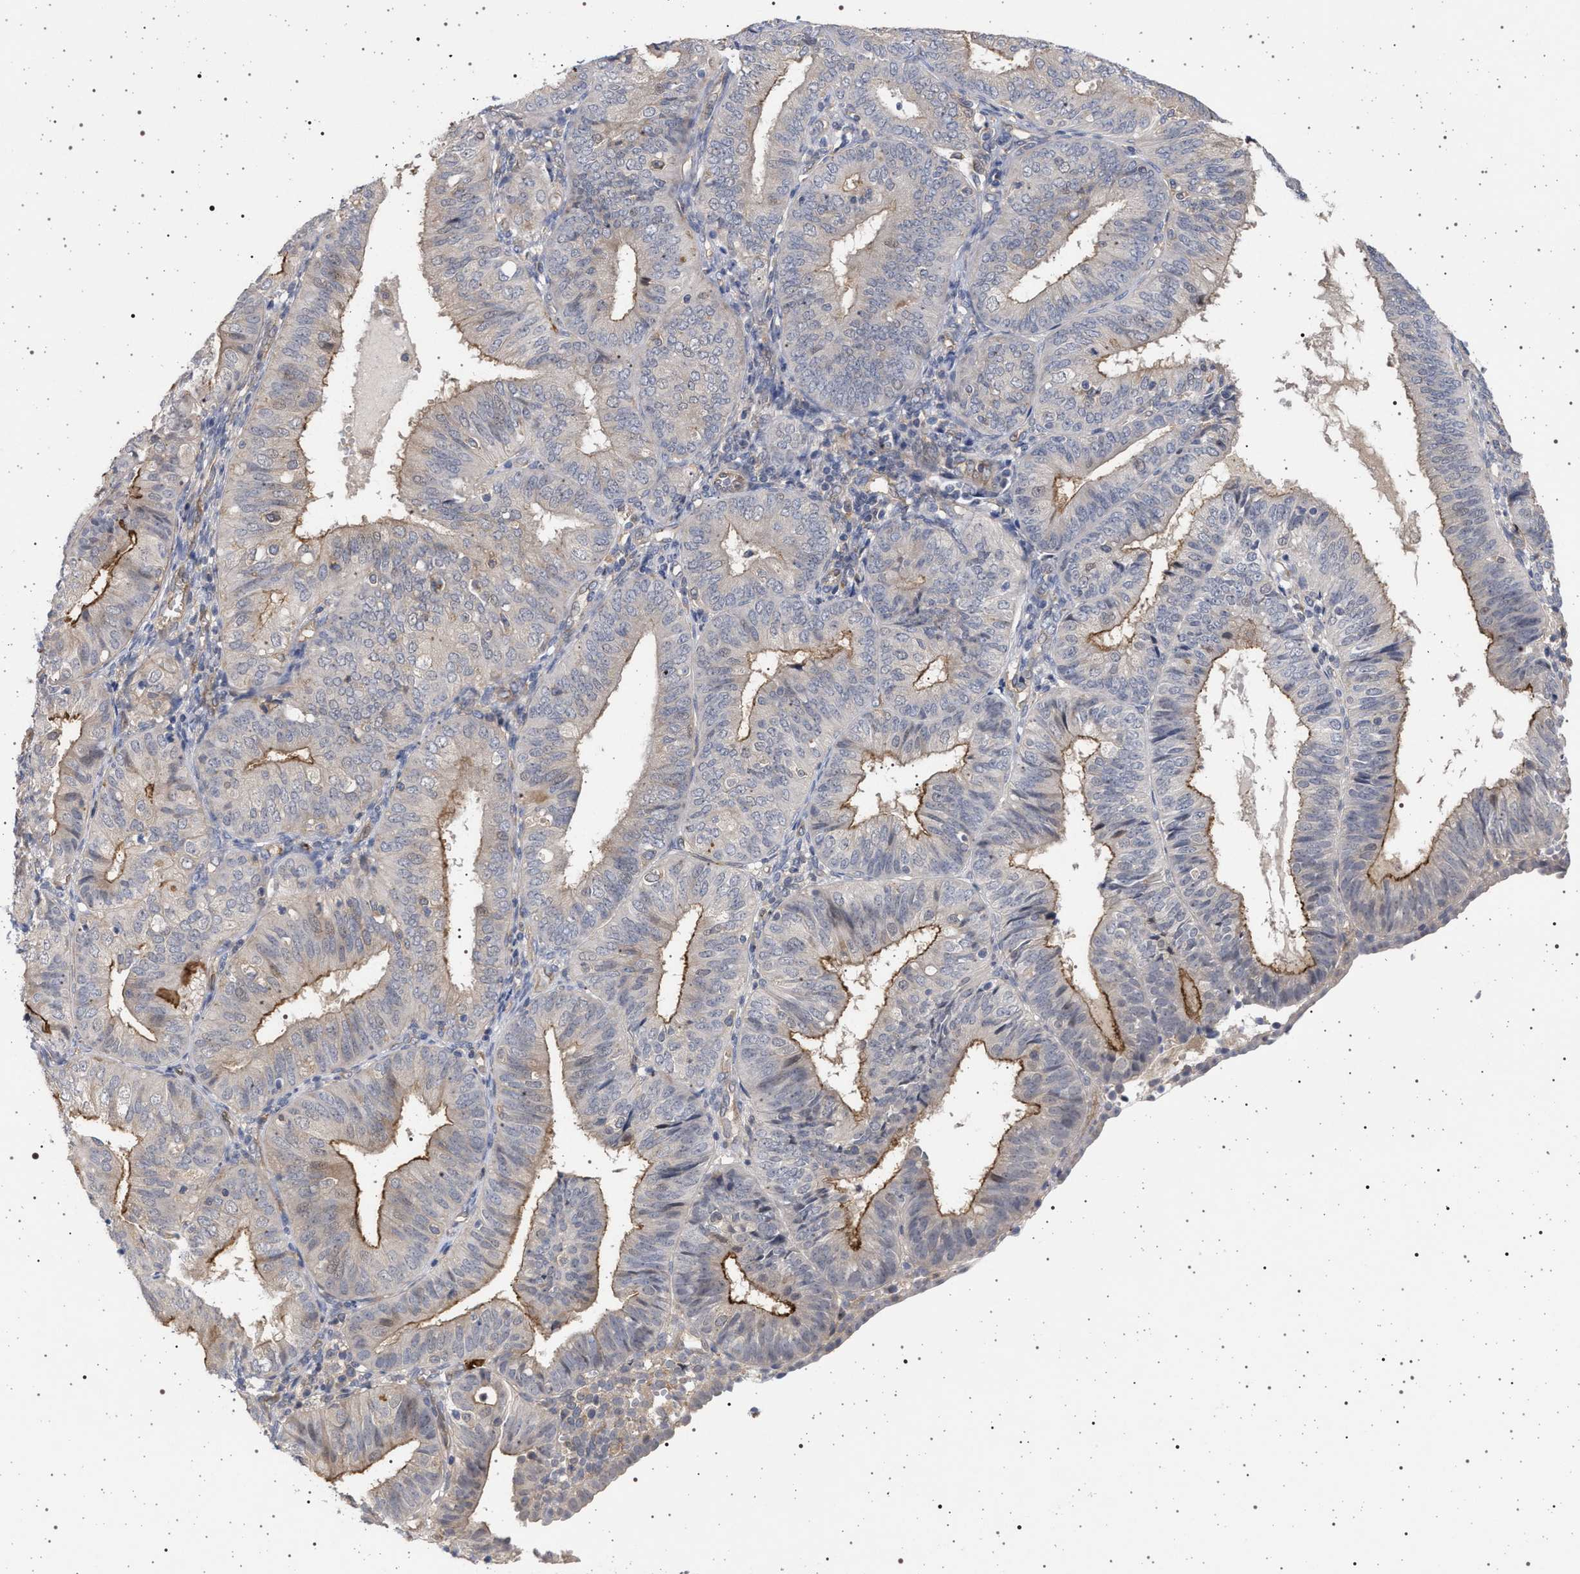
{"staining": {"intensity": "moderate", "quantity": "25%-75%", "location": "cytoplasmic/membranous"}, "tissue": "endometrial cancer", "cell_type": "Tumor cells", "image_type": "cancer", "snomed": [{"axis": "morphology", "description": "Adenocarcinoma, NOS"}, {"axis": "topography", "description": "Endometrium"}], "caption": "Human endometrial cancer (adenocarcinoma) stained with a protein marker demonstrates moderate staining in tumor cells.", "gene": "RBM48", "patient": {"sex": "female", "age": 58}}